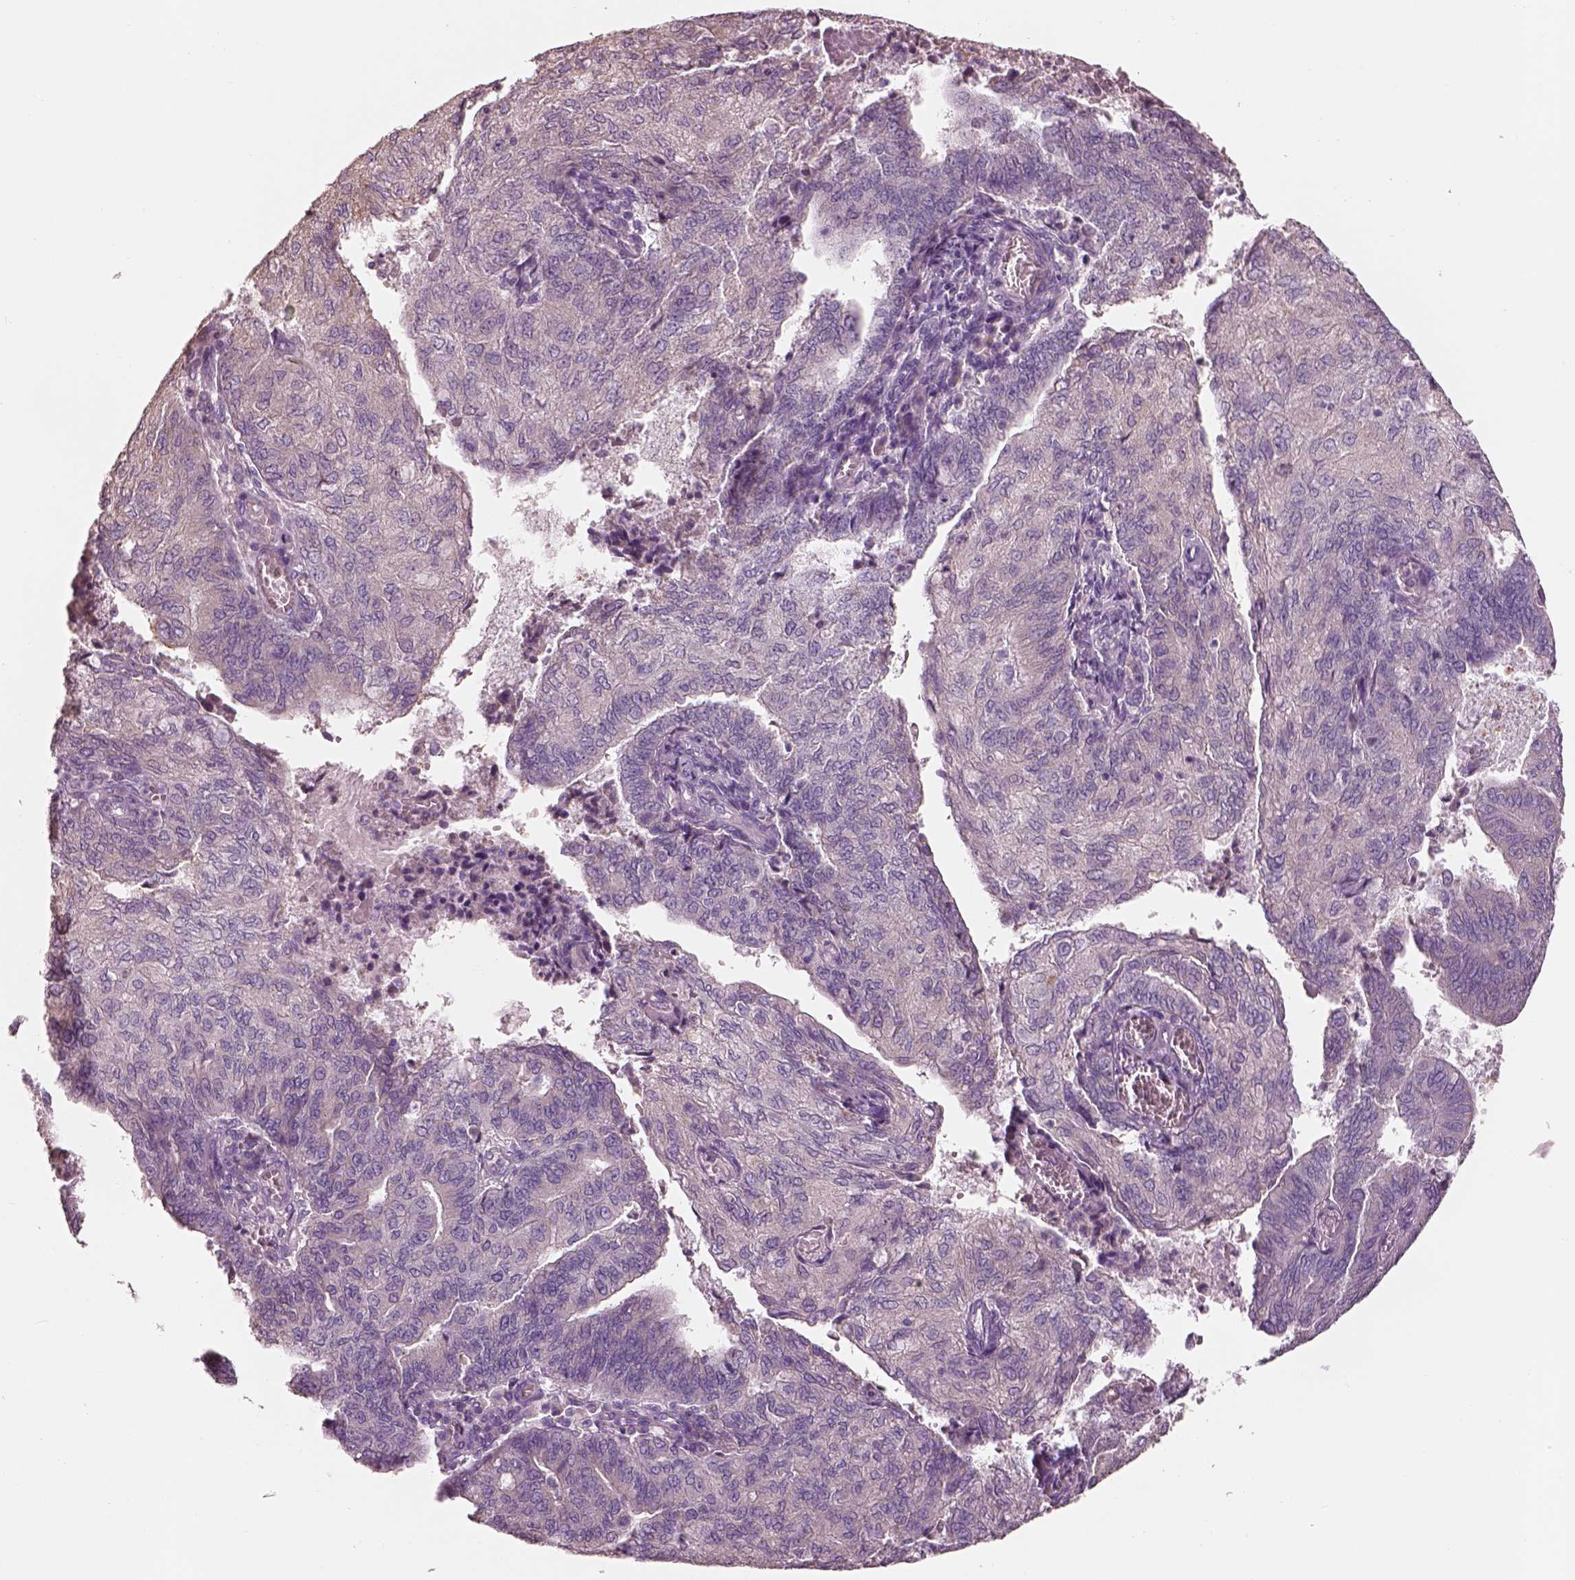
{"staining": {"intensity": "negative", "quantity": "none", "location": "none"}, "tissue": "endometrial cancer", "cell_type": "Tumor cells", "image_type": "cancer", "snomed": [{"axis": "morphology", "description": "Adenocarcinoma, NOS"}, {"axis": "topography", "description": "Endometrium"}], "caption": "IHC micrograph of neoplastic tissue: human adenocarcinoma (endometrial) stained with DAB (3,3'-diaminobenzidine) shows no significant protein expression in tumor cells.", "gene": "PNOC", "patient": {"sex": "female", "age": 82}}